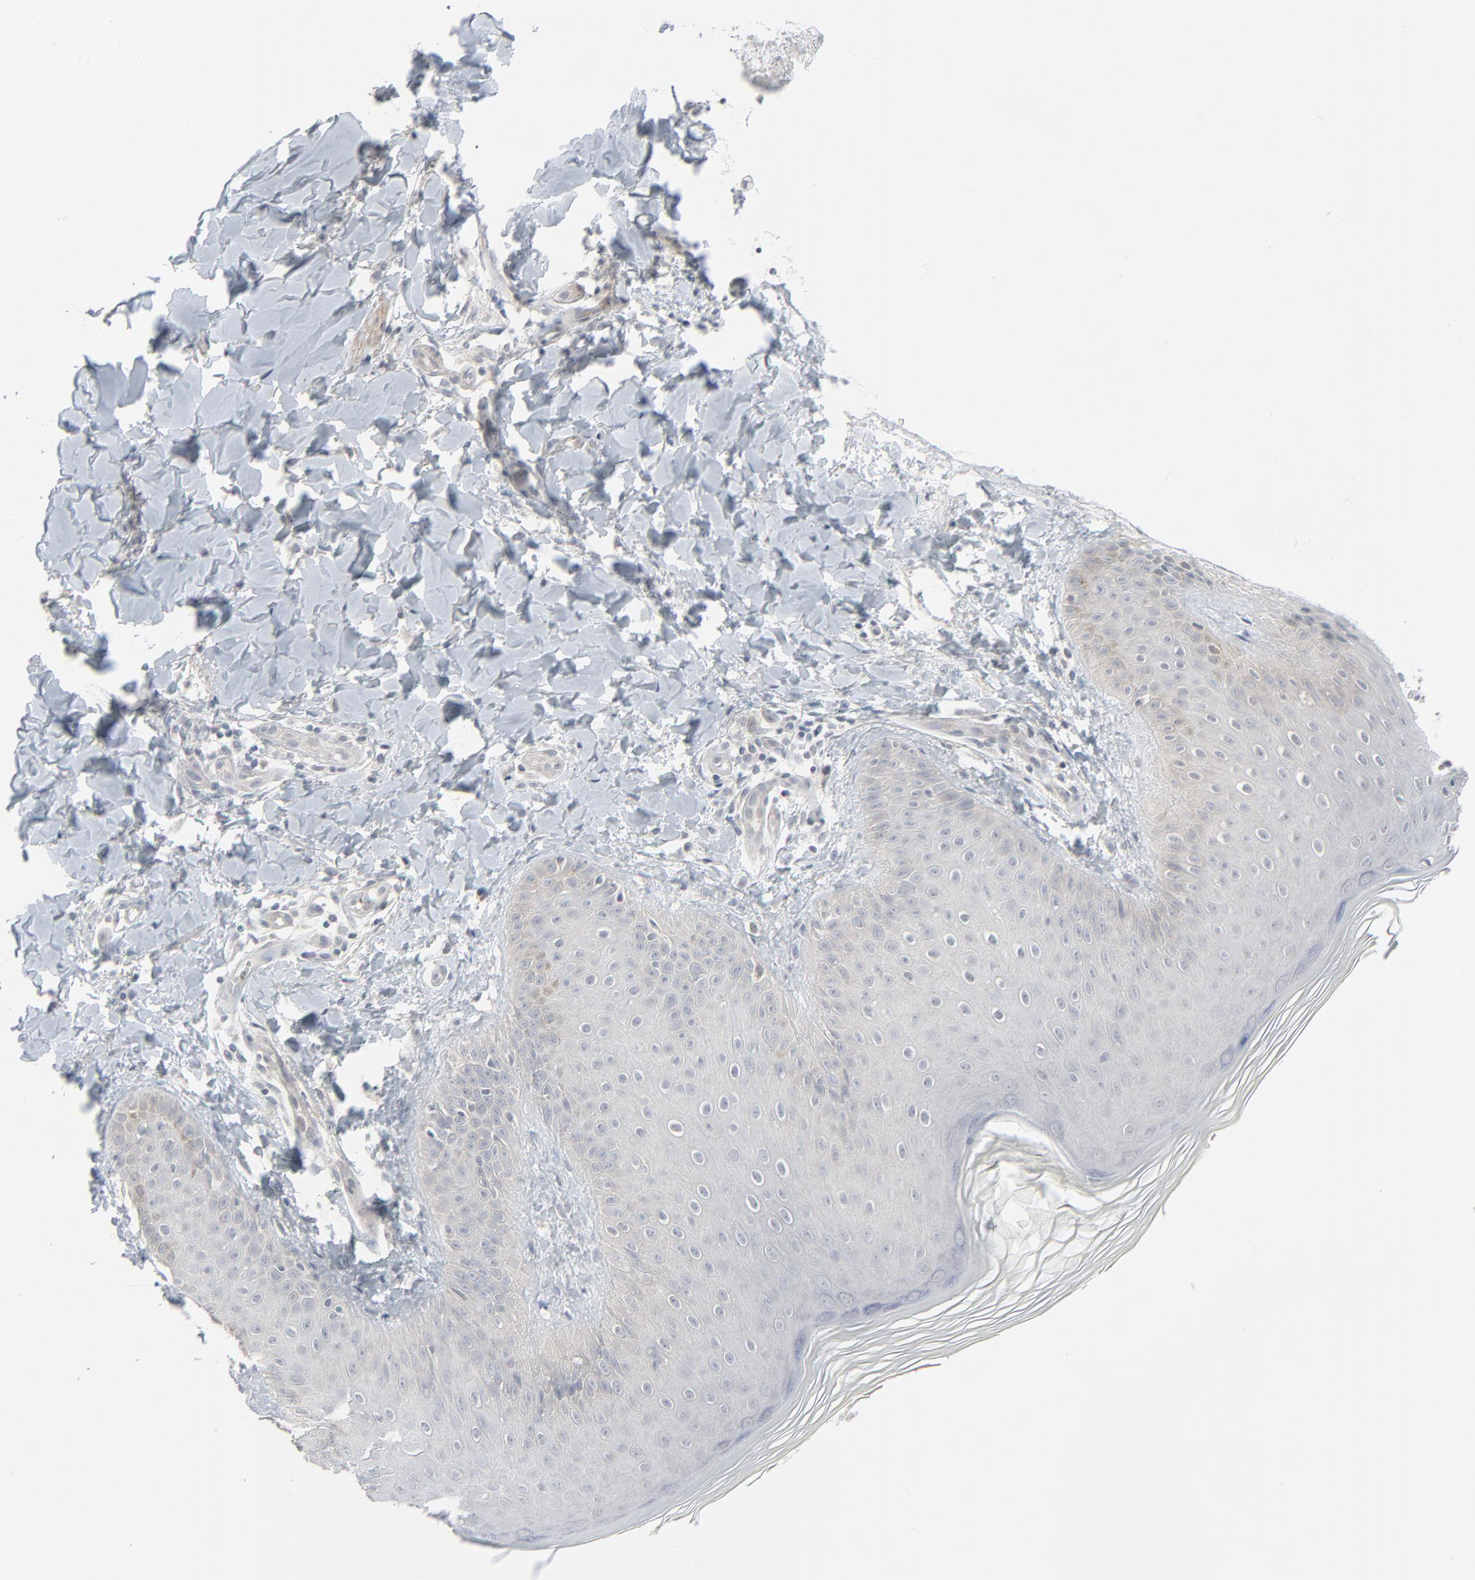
{"staining": {"intensity": "weak", "quantity": "<25%", "location": "cytoplasmic/membranous"}, "tissue": "skin", "cell_type": "Epidermal cells", "image_type": "normal", "snomed": [{"axis": "morphology", "description": "Normal tissue, NOS"}, {"axis": "morphology", "description": "Inflammation, NOS"}, {"axis": "topography", "description": "Soft tissue"}, {"axis": "topography", "description": "Anal"}], "caption": "The photomicrograph displays no staining of epidermal cells in benign skin.", "gene": "NEUROD1", "patient": {"sex": "female", "age": 15}}